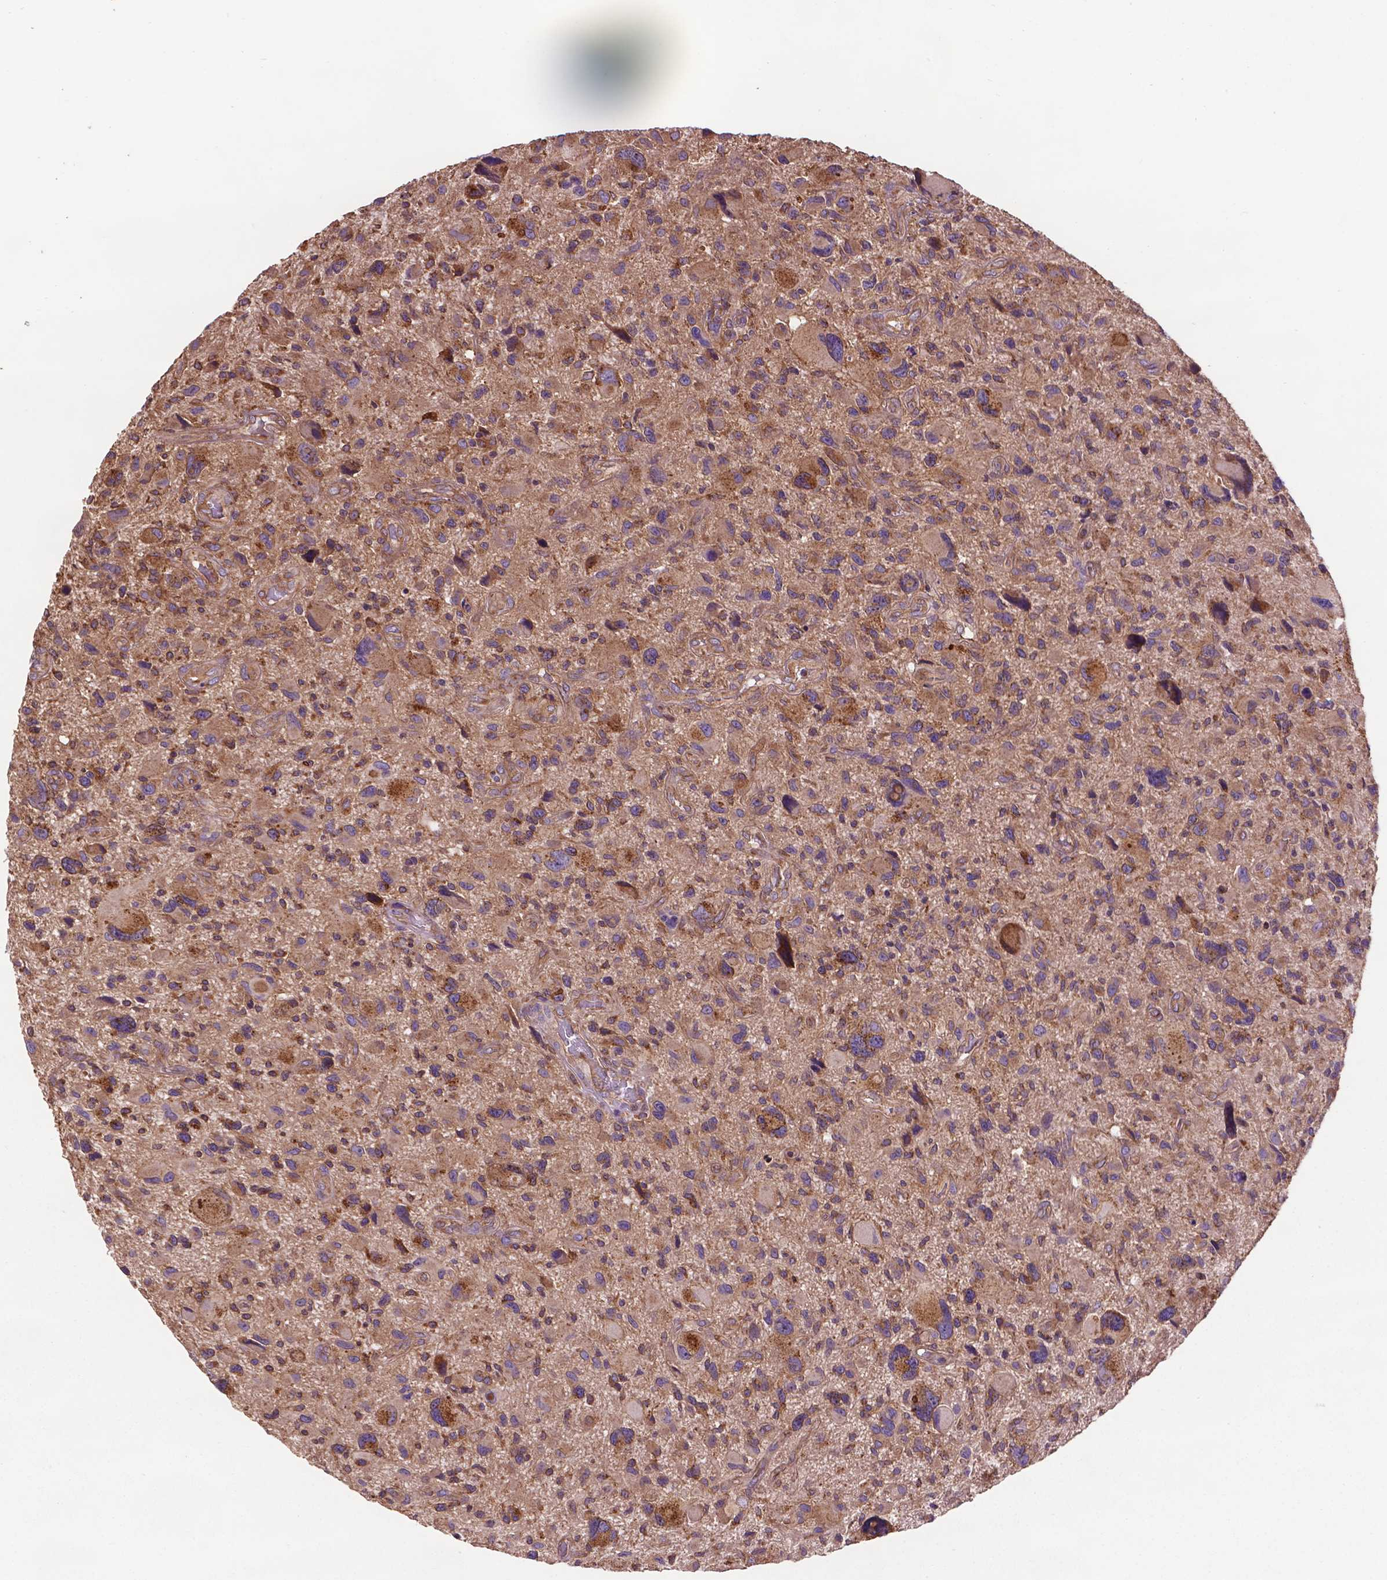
{"staining": {"intensity": "moderate", "quantity": "25%-75%", "location": "cytoplasmic/membranous"}, "tissue": "glioma", "cell_type": "Tumor cells", "image_type": "cancer", "snomed": [{"axis": "morphology", "description": "Glioma, malignant, NOS"}, {"axis": "morphology", "description": "Glioma, malignant, High grade"}, {"axis": "topography", "description": "Brain"}], "caption": "The immunohistochemical stain highlights moderate cytoplasmic/membranous expression in tumor cells of glioma tissue.", "gene": "CCDC71L", "patient": {"sex": "female", "age": 71}}